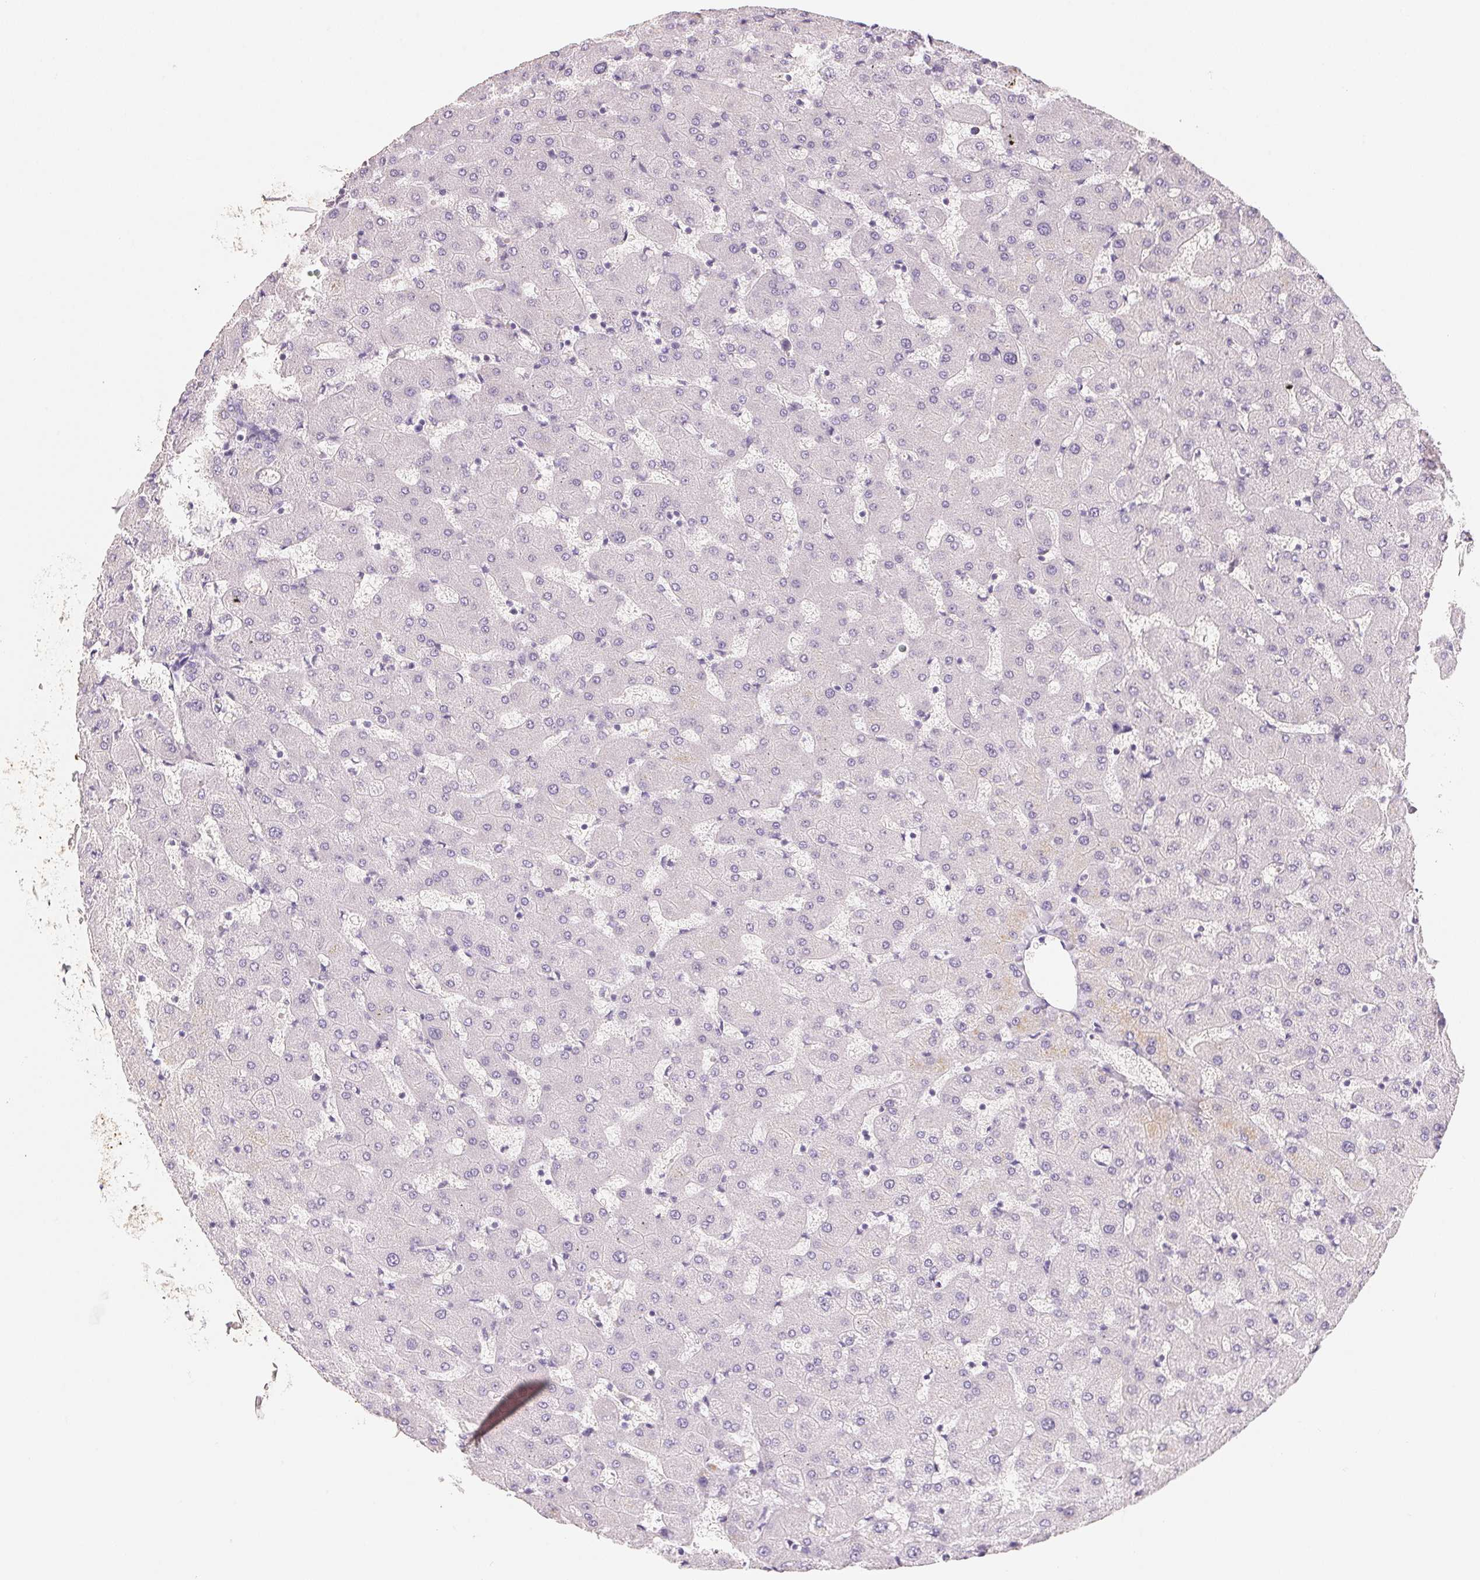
{"staining": {"intensity": "negative", "quantity": "none", "location": "none"}, "tissue": "liver", "cell_type": "Cholangiocytes", "image_type": "normal", "snomed": [{"axis": "morphology", "description": "Normal tissue, NOS"}, {"axis": "topography", "description": "Liver"}], "caption": "An immunohistochemistry (IHC) histopathology image of unremarkable liver is shown. There is no staining in cholangiocytes of liver.", "gene": "ACP3", "patient": {"sex": "female", "age": 63}}